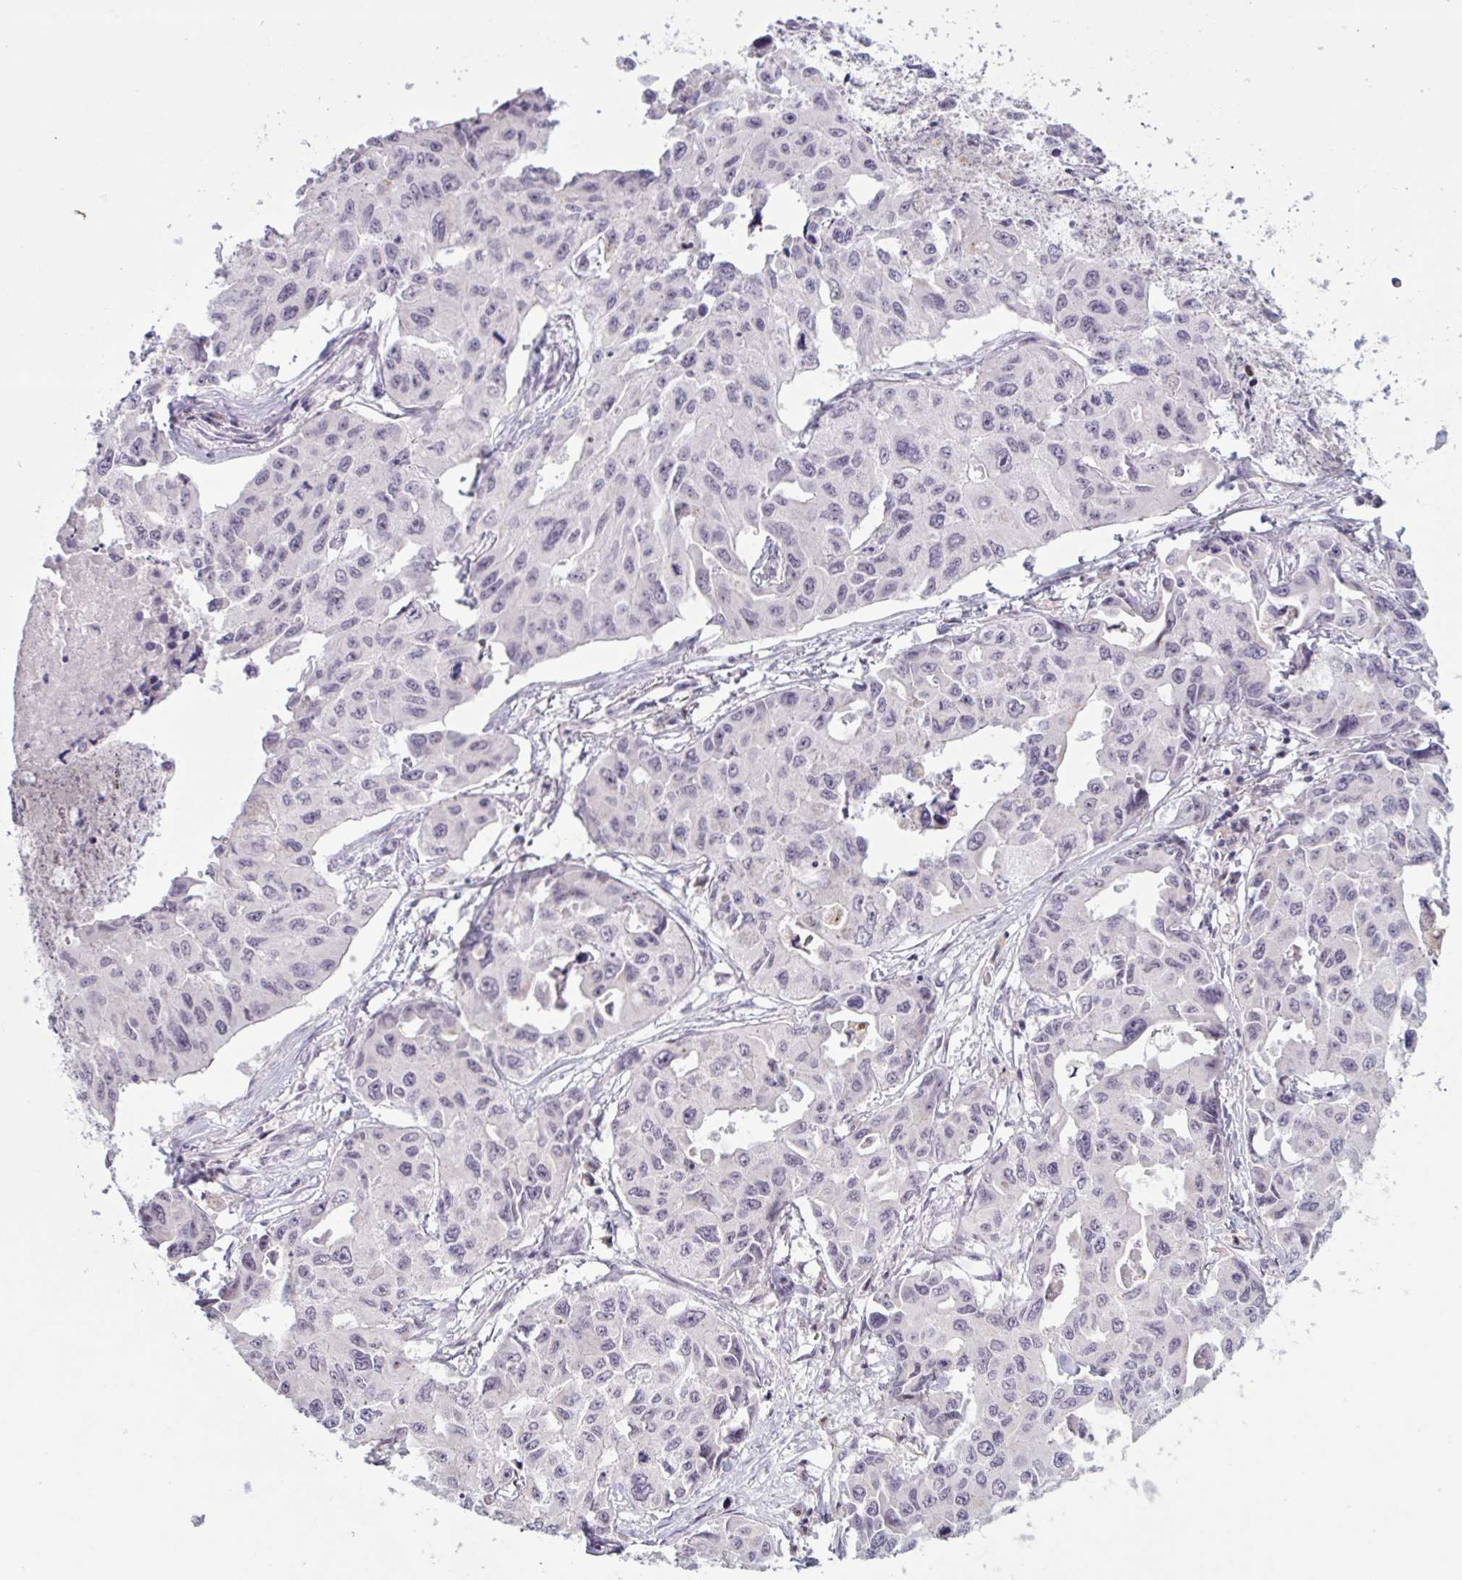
{"staining": {"intensity": "negative", "quantity": "none", "location": "none"}, "tissue": "lung cancer", "cell_type": "Tumor cells", "image_type": "cancer", "snomed": [{"axis": "morphology", "description": "Adenocarcinoma, NOS"}, {"axis": "topography", "description": "Lung"}], "caption": "A photomicrograph of human adenocarcinoma (lung) is negative for staining in tumor cells. (Stains: DAB (3,3'-diaminobenzidine) immunohistochemistry with hematoxylin counter stain, Microscopy: brightfield microscopy at high magnification).", "gene": "RFPL4B", "patient": {"sex": "male", "age": 64}}